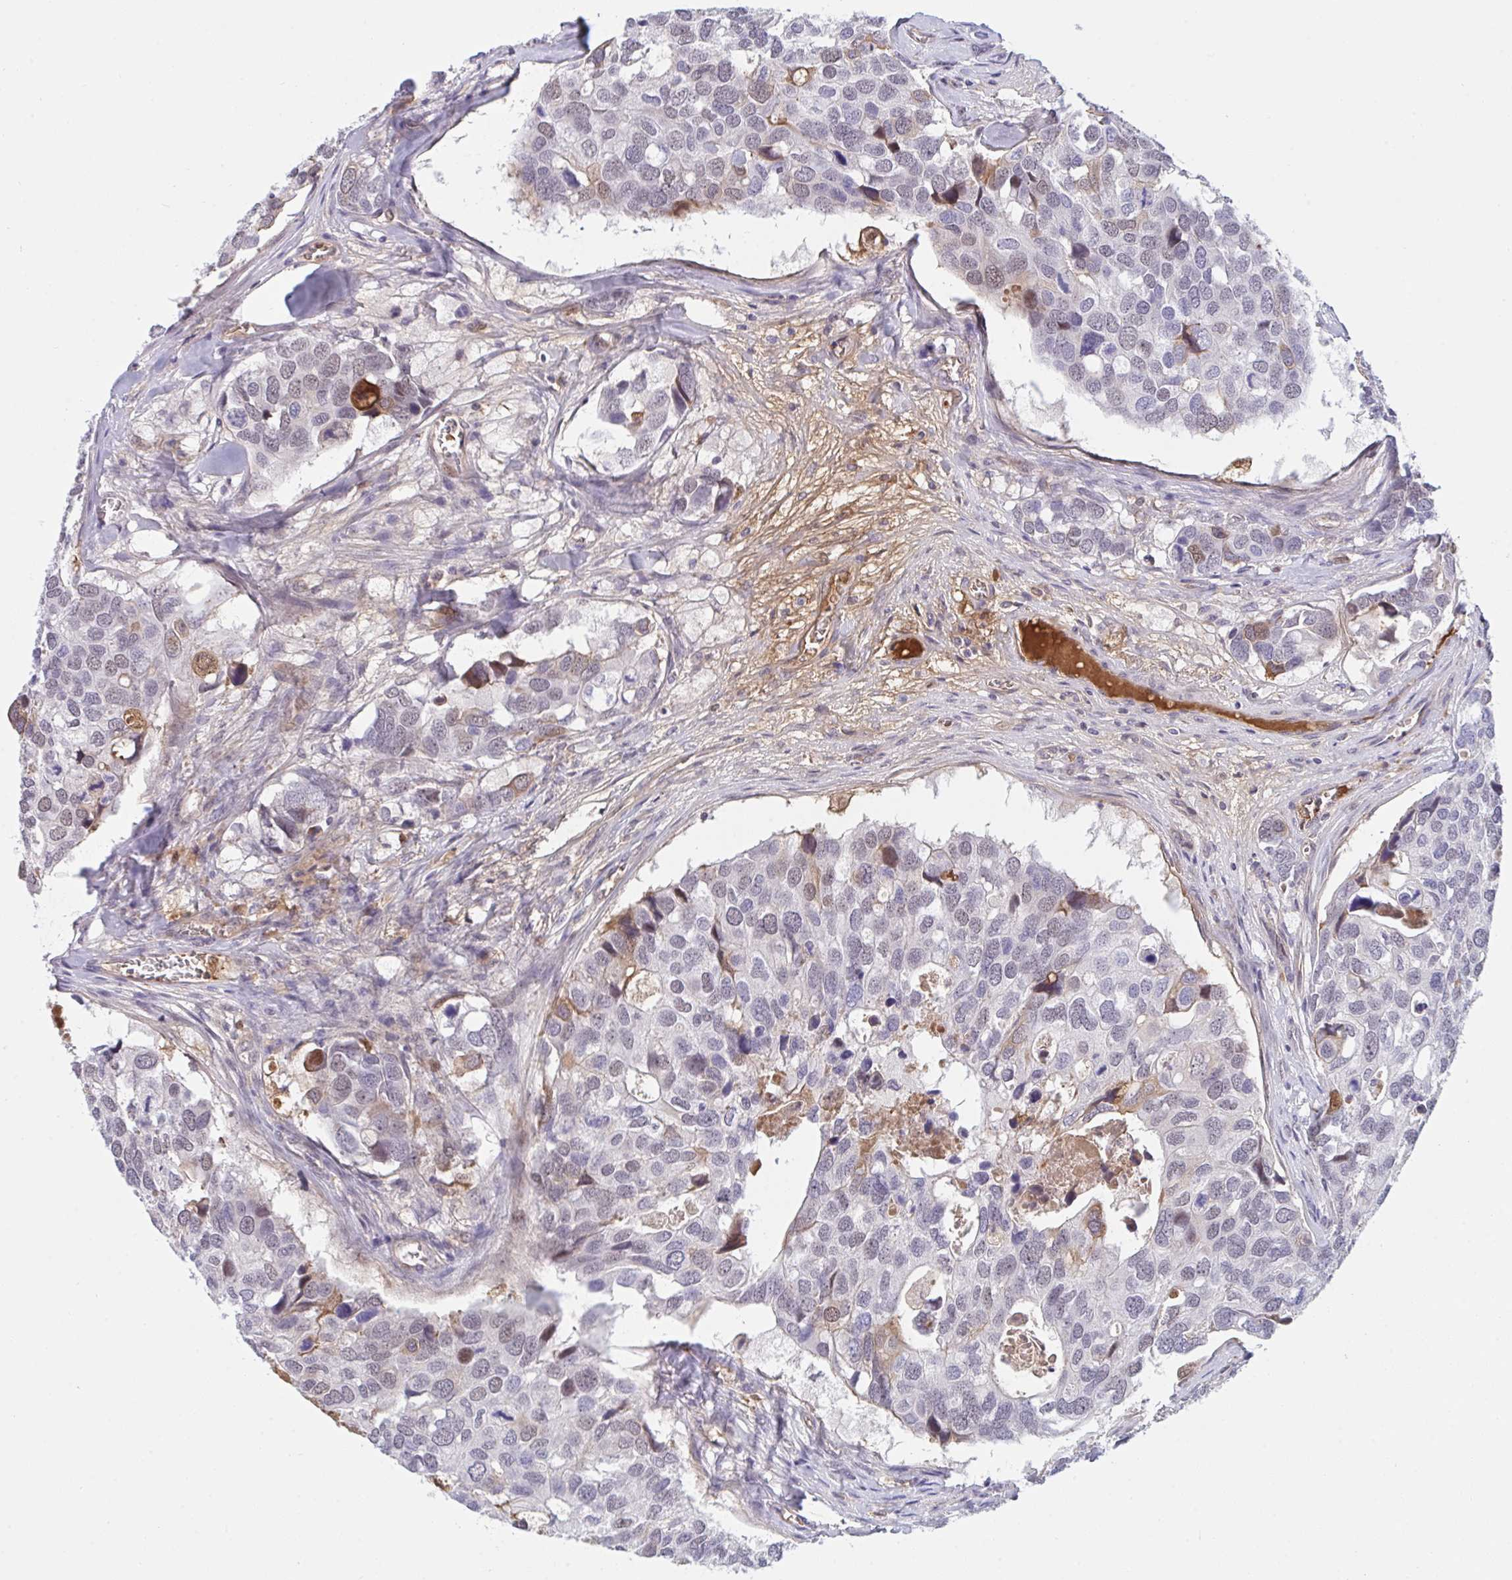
{"staining": {"intensity": "weak", "quantity": "<25%", "location": "cytoplasmic/membranous,nuclear"}, "tissue": "breast cancer", "cell_type": "Tumor cells", "image_type": "cancer", "snomed": [{"axis": "morphology", "description": "Duct carcinoma"}, {"axis": "topography", "description": "Breast"}], "caption": "Infiltrating ductal carcinoma (breast) was stained to show a protein in brown. There is no significant positivity in tumor cells. The staining was performed using DAB (3,3'-diaminobenzidine) to visualize the protein expression in brown, while the nuclei were stained in blue with hematoxylin (Magnification: 20x).", "gene": "DSCAML1", "patient": {"sex": "female", "age": 83}}